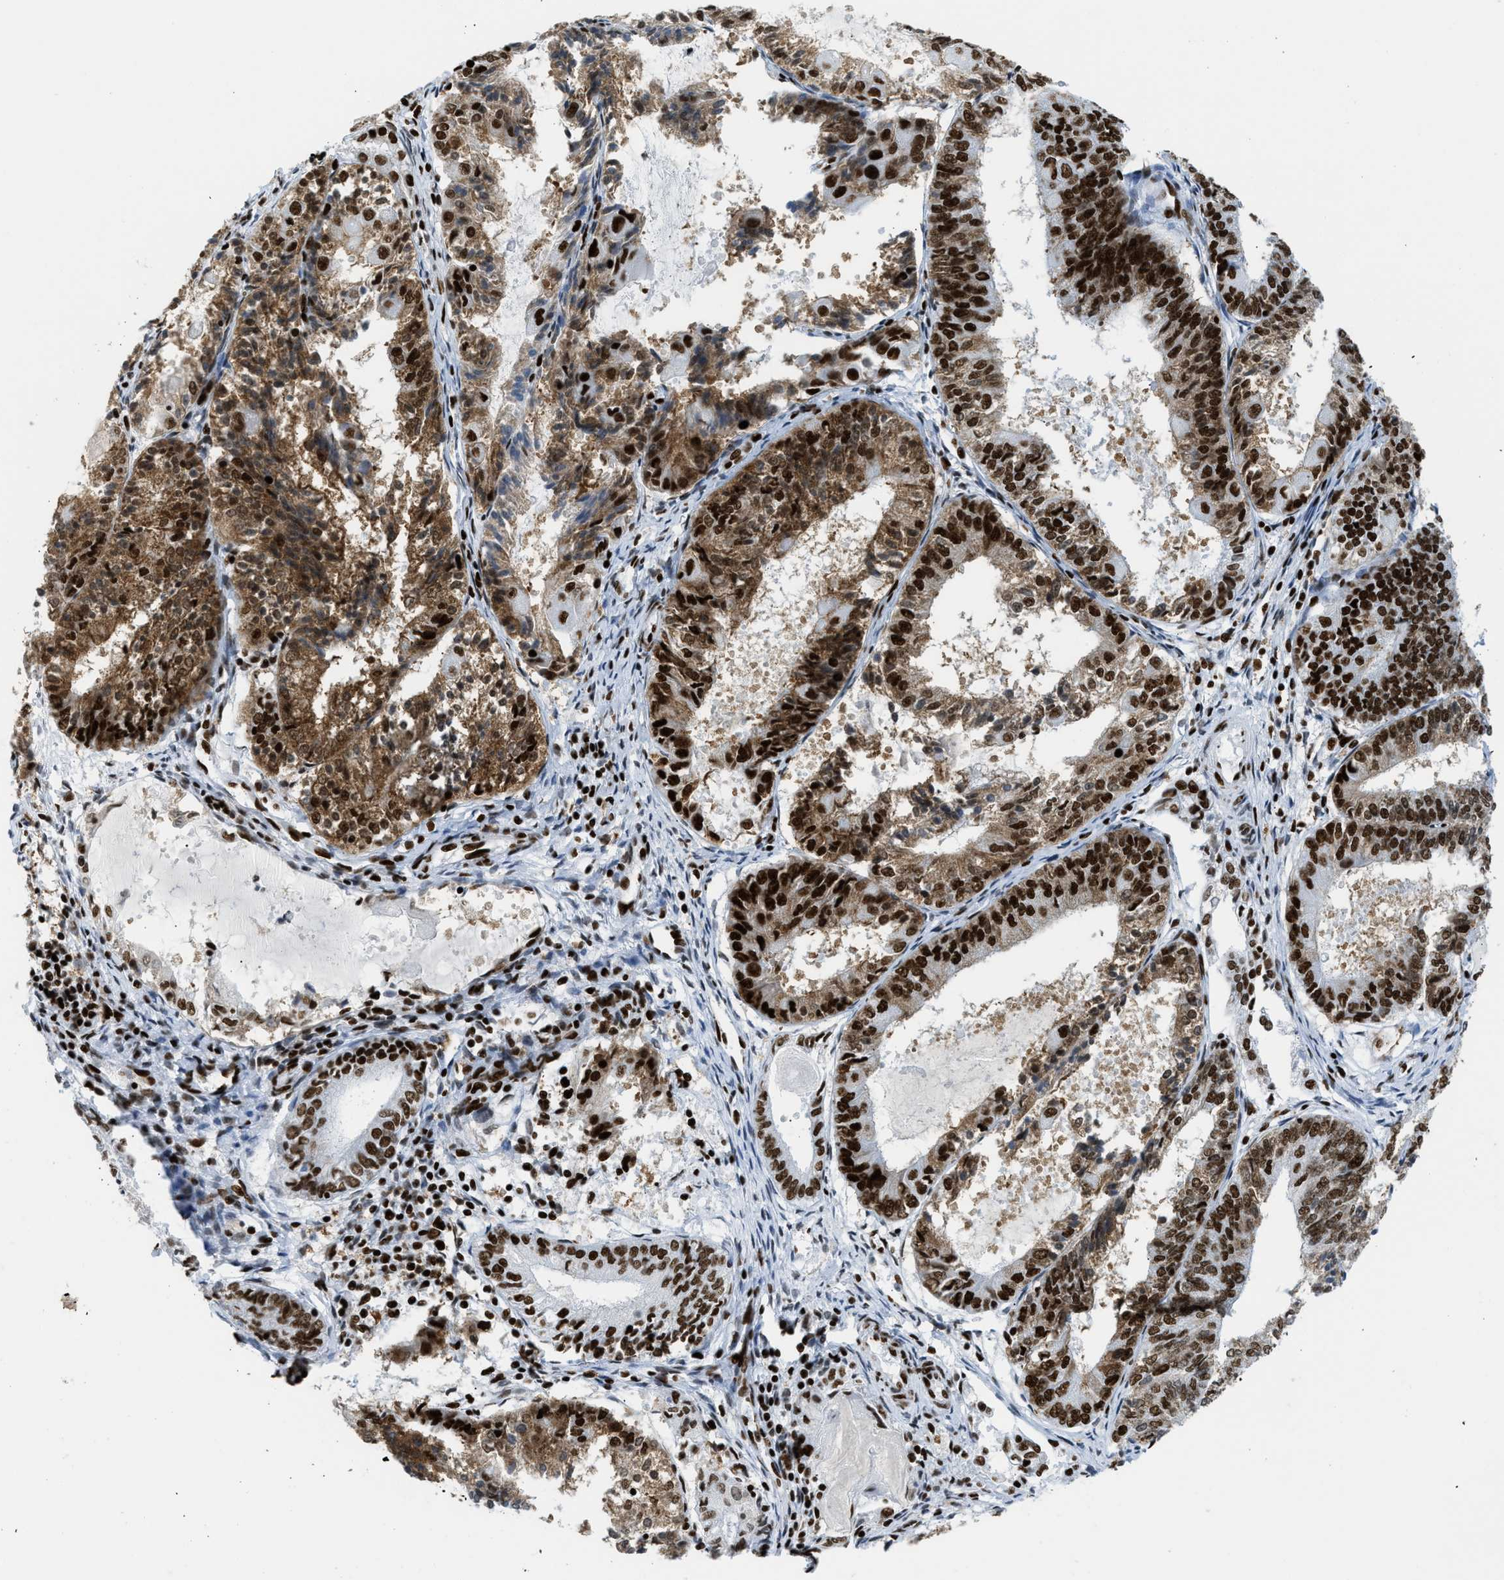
{"staining": {"intensity": "strong", "quantity": ">75%", "location": "cytoplasmic/membranous,nuclear"}, "tissue": "endometrial cancer", "cell_type": "Tumor cells", "image_type": "cancer", "snomed": [{"axis": "morphology", "description": "Adenocarcinoma, NOS"}, {"axis": "topography", "description": "Endometrium"}], "caption": "Approximately >75% of tumor cells in human endometrial cancer demonstrate strong cytoplasmic/membranous and nuclear protein staining as visualized by brown immunohistochemical staining.", "gene": "PIF1", "patient": {"sex": "female", "age": 81}}